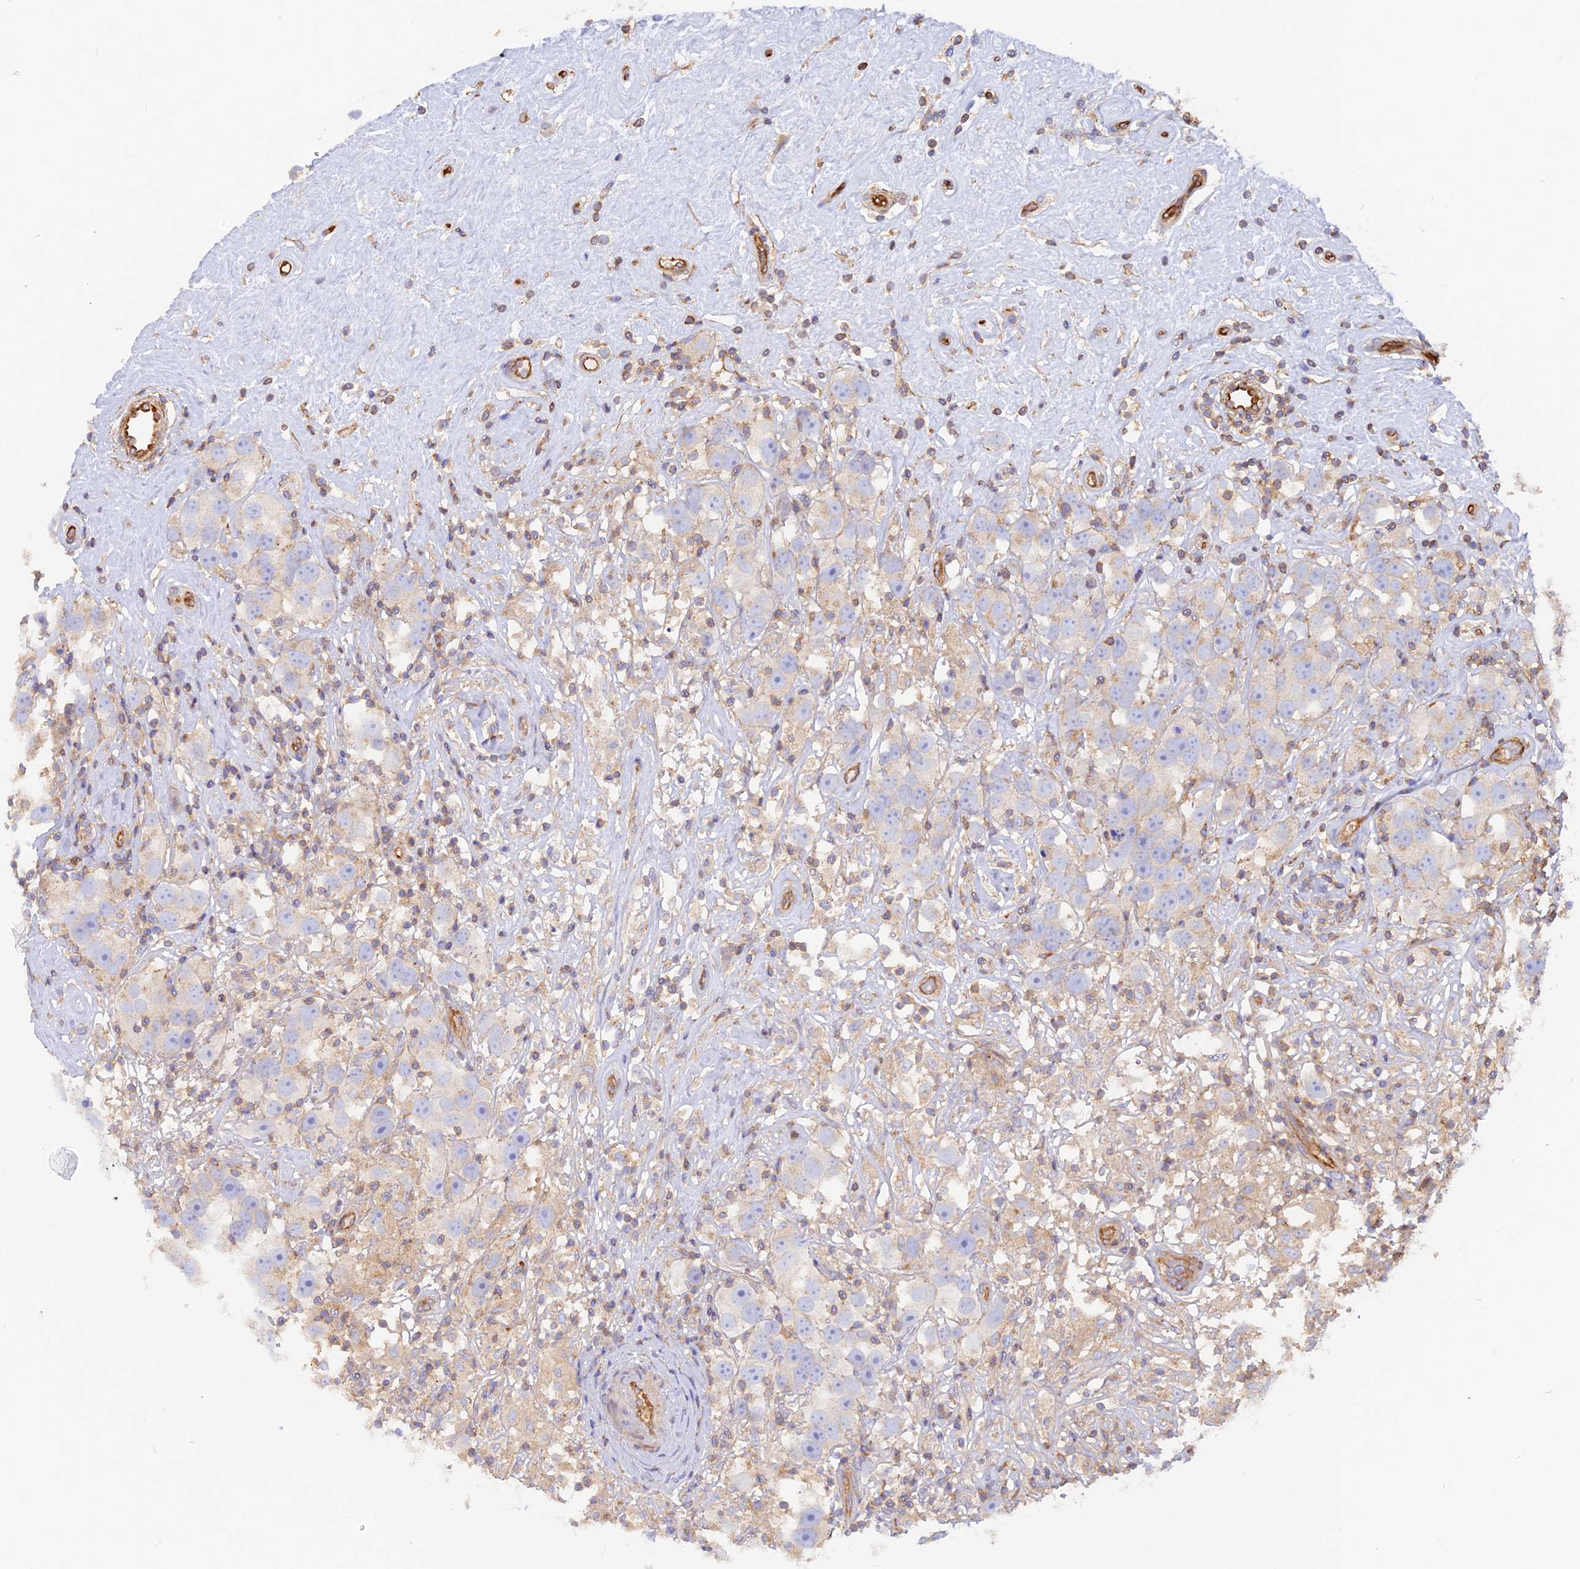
{"staining": {"intensity": "negative", "quantity": "none", "location": "none"}, "tissue": "testis cancer", "cell_type": "Tumor cells", "image_type": "cancer", "snomed": [{"axis": "morphology", "description": "Seminoma, NOS"}, {"axis": "topography", "description": "Testis"}], "caption": "IHC of human seminoma (testis) reveals no expression in tumor cells.", "gene": "VPS18", "patient": {"sex": "male", "age": 49}}